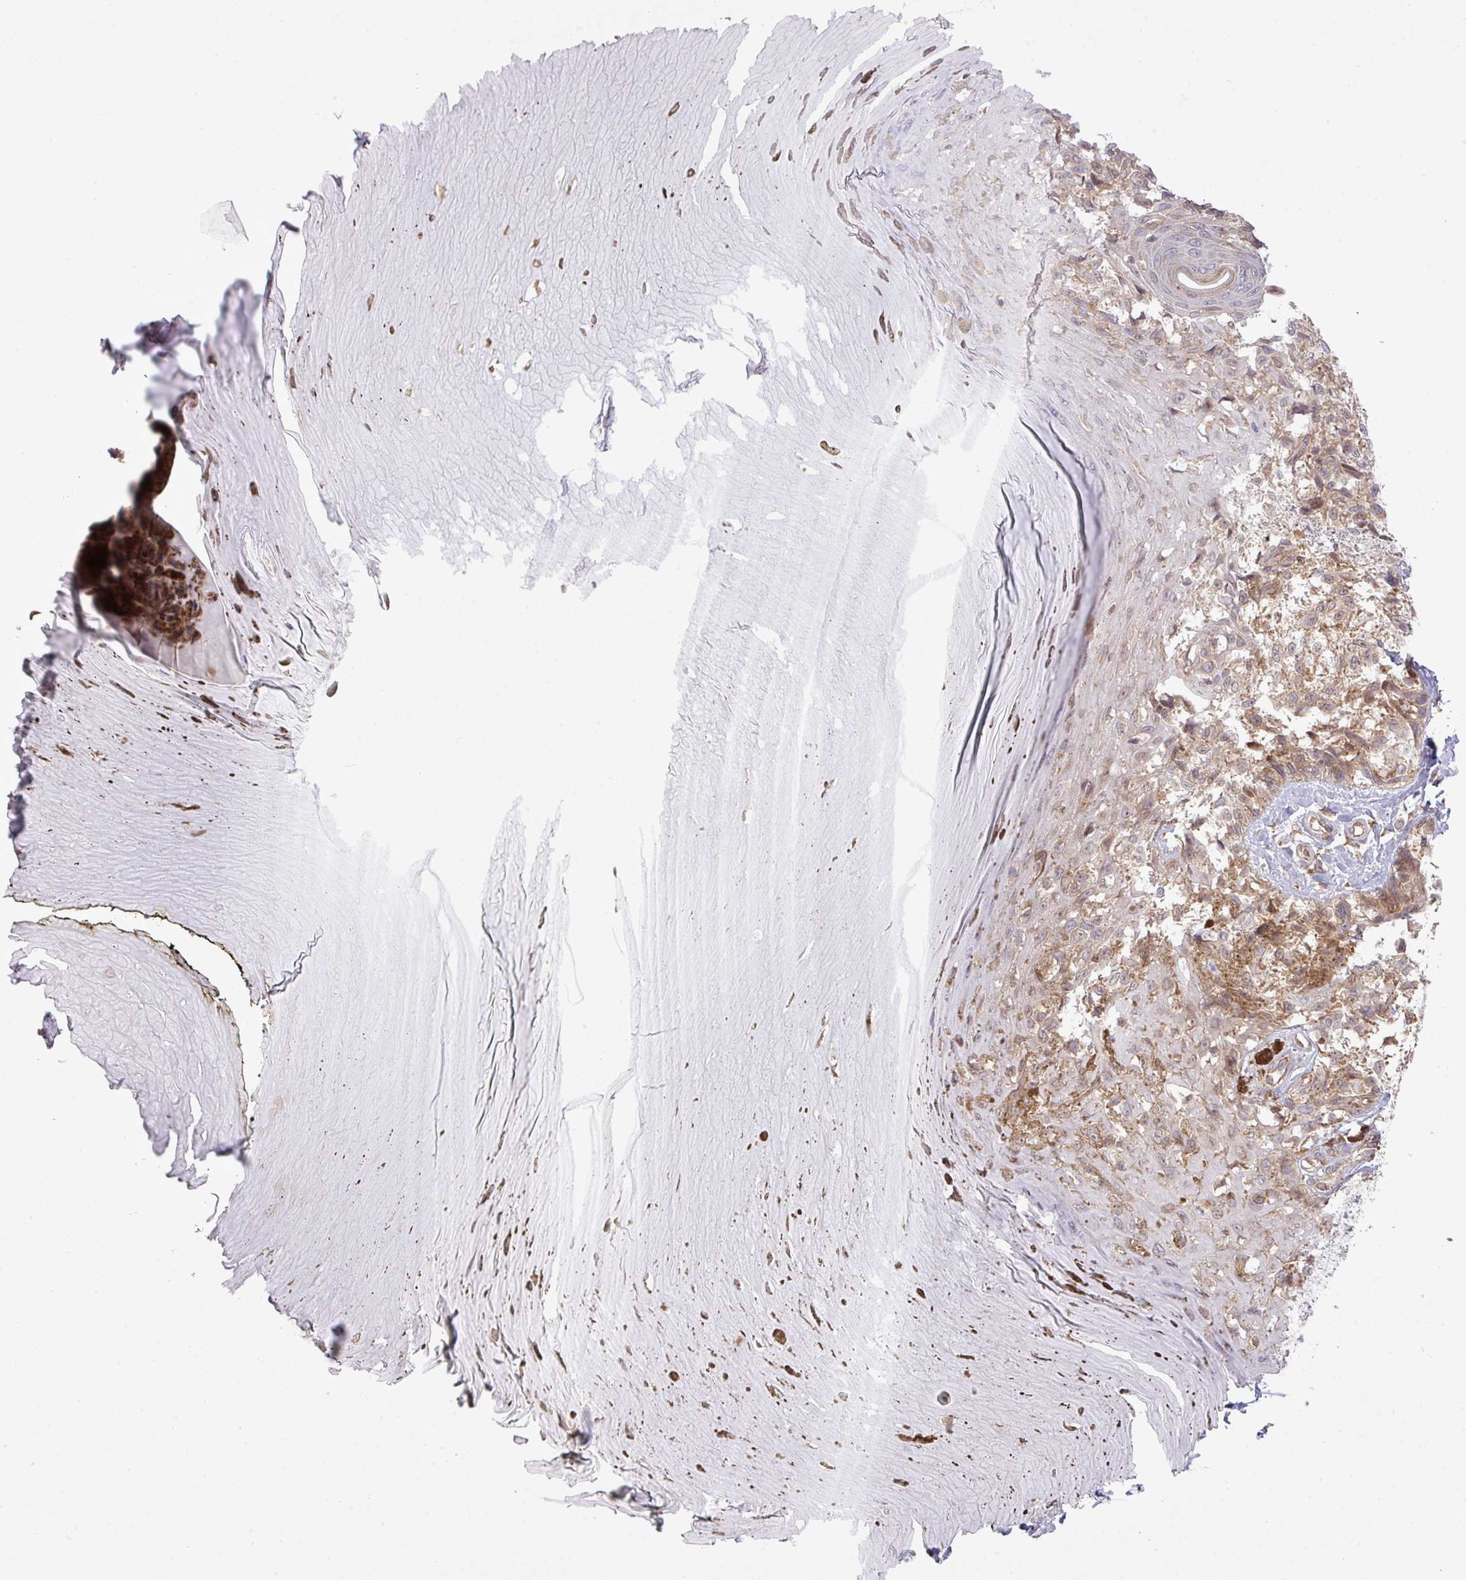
{"staining": {"intensity": "weak", "quantity": ">75%", "location": "cytoplasmic/membranous"}, "tissue": "melanoma", "cell_type": "Tumor cells", "image_type": "cancer", "snomed": [{"axis": "morphology", "description": "Malignant melanoma, NOS"}, {"axis": "topography", "description": "Skin"}], "caption": "Protein staining reveals weak cytoplasmic/membranous staining in about >75% of tumor cells in melanoma.", "gene": "FAM222B", "patient": {"sex": "female", "age": 65}}